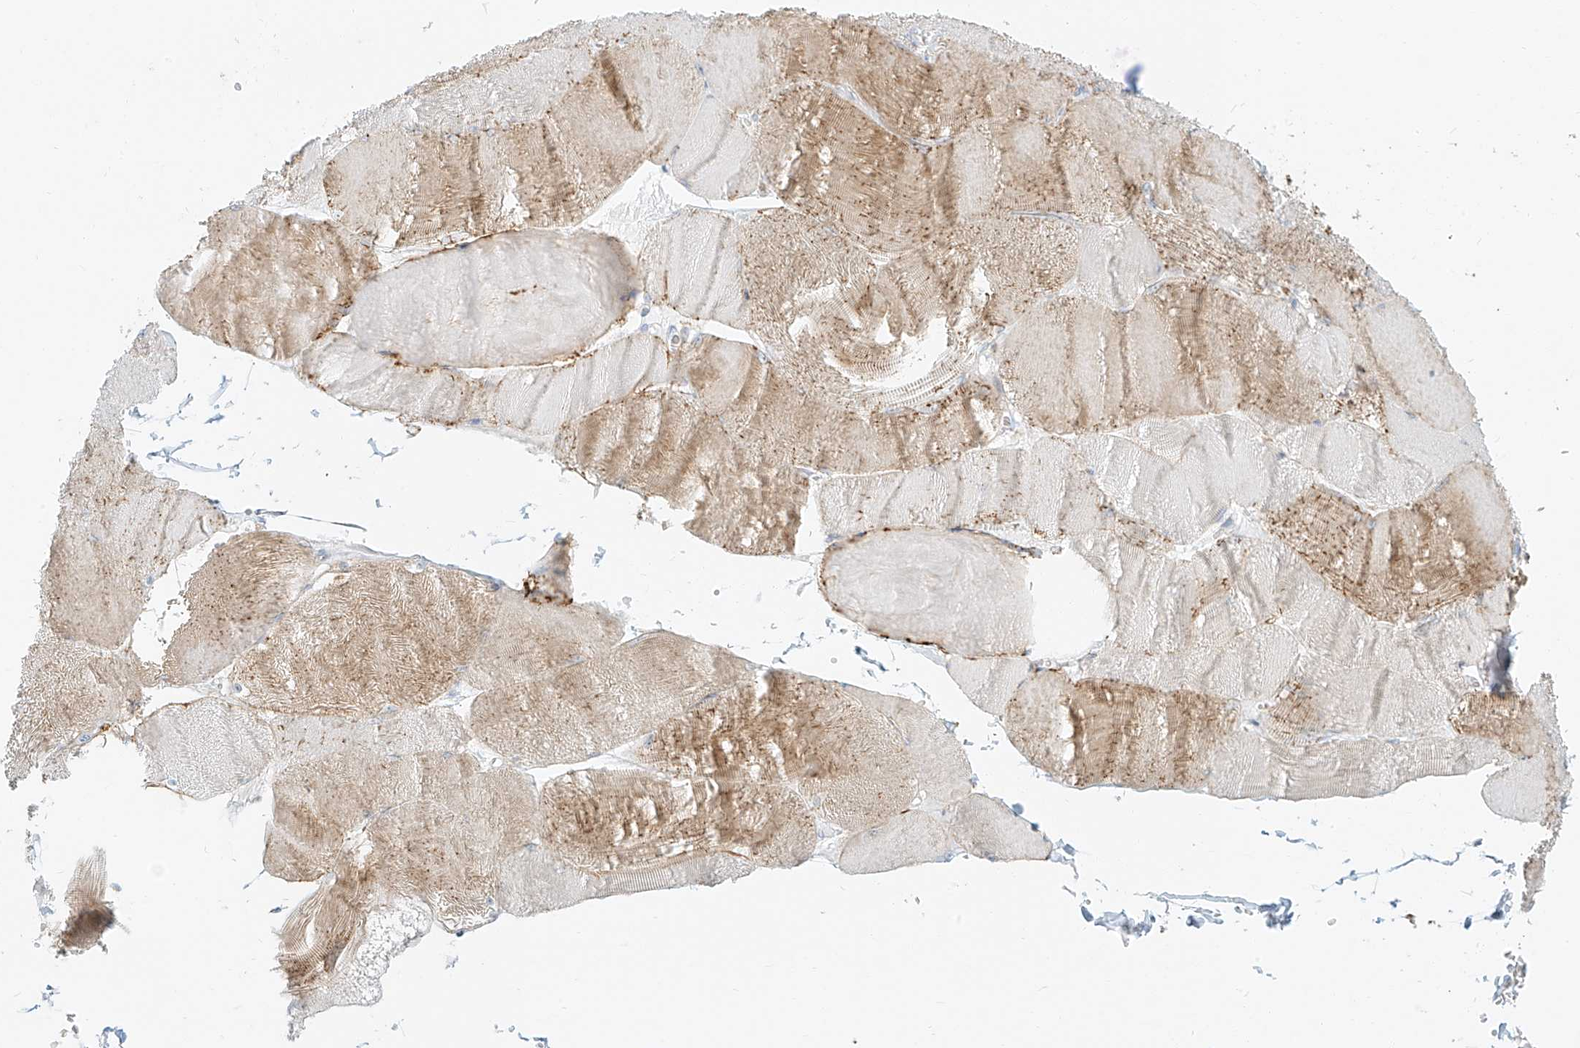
{"staining": {"intensity": "moderate", "quantity": "25%-75%", "location": "cytoplasmic/membranous"}, "tissue": "skeletal muscle", "cell_type": "Myocytes", "image_type": "normal", "snomed": [{"axis": "morphology", "description": "Normal tissue, NOS"}, {"axis": "morphology", "description": "Basal cell carcinoma"}, {"axis": "topography", "description": "Skeletal muscle"}], "caption": "Unremarkable skeletal muscle shows moderate cytoplasmic/membranous positivity in about 25%-75% of myocytes.", "gene": "SLC35F6", "patient": {"sex": "female", "age": 64}}